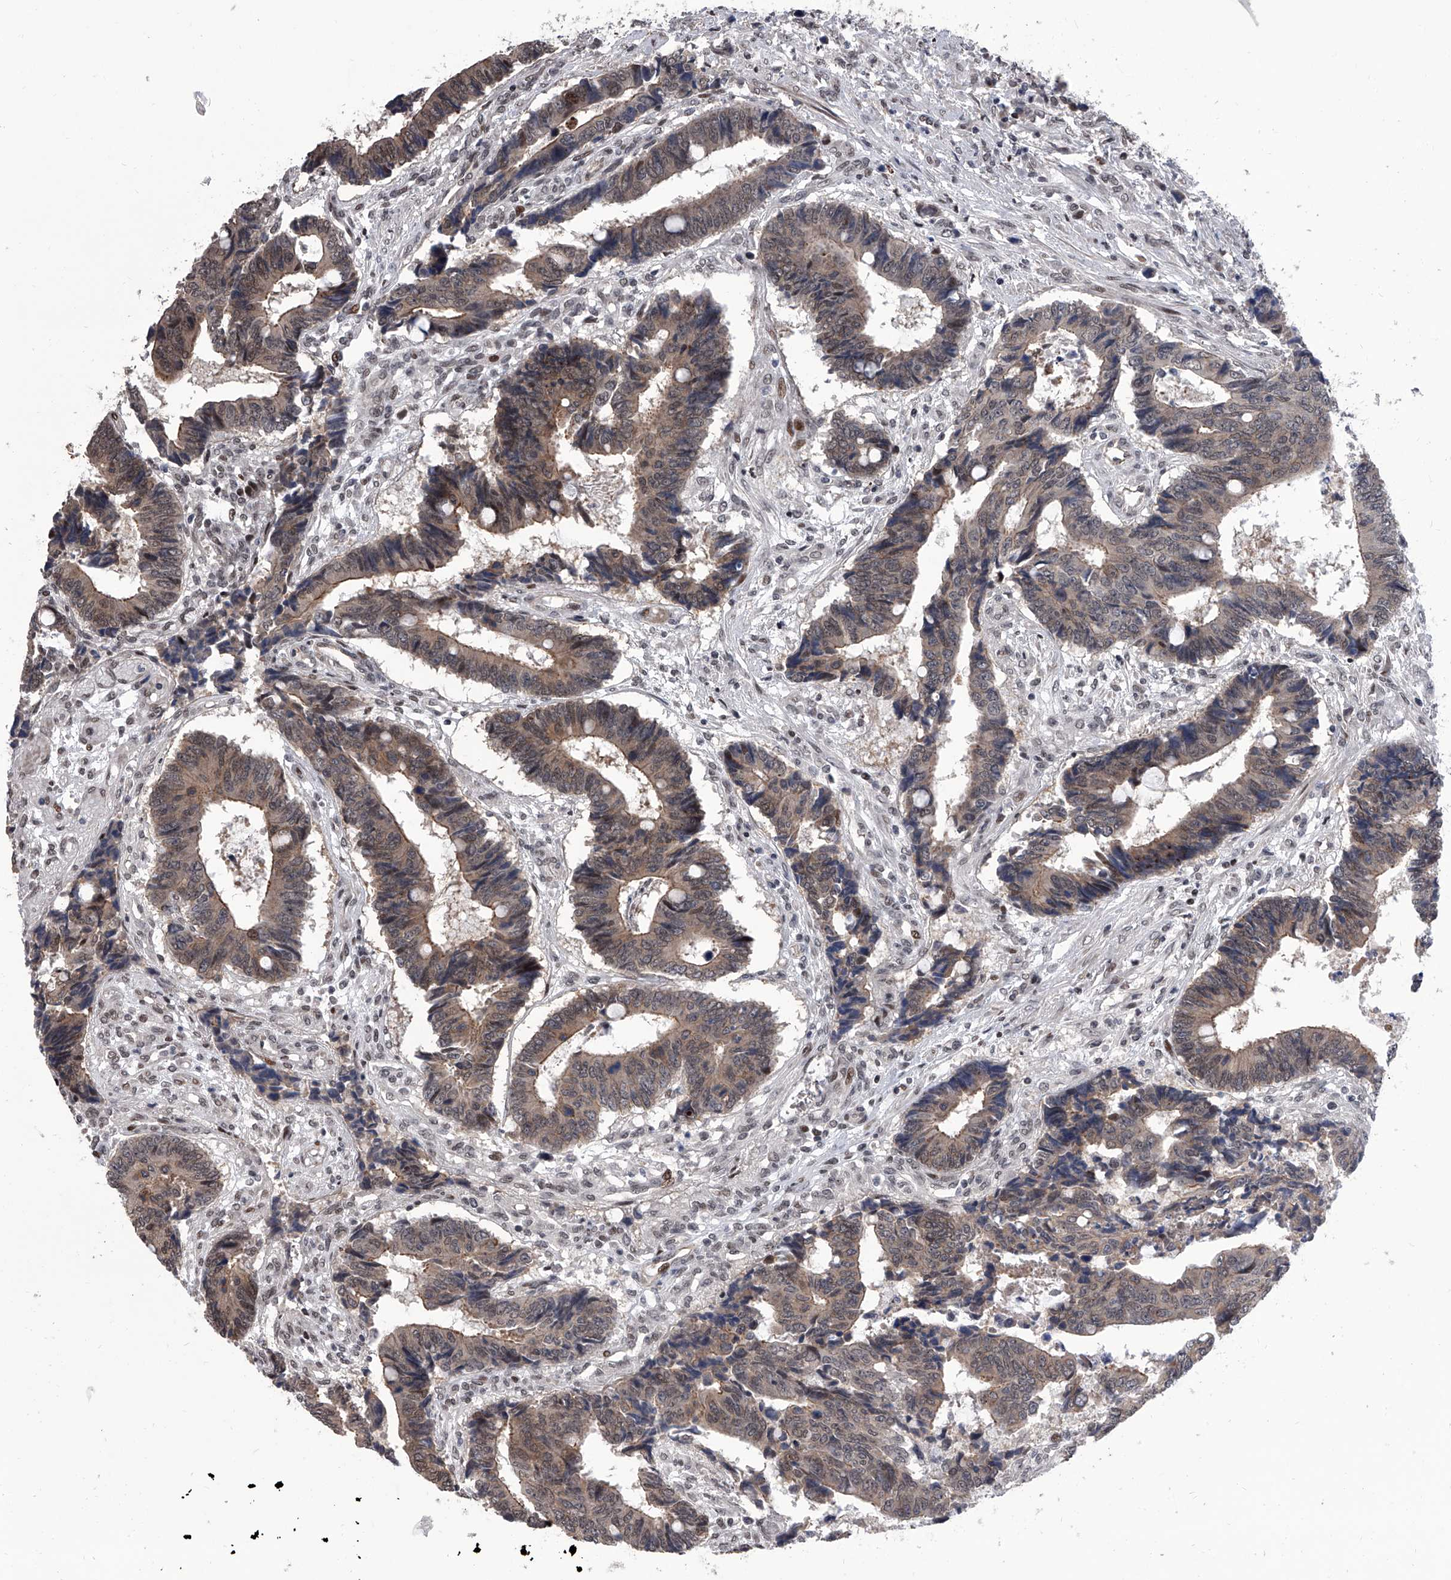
{"staining": {"intensity": "weak", "quantity": "25%-75%", "location": "cytoplasmic/membranous"}, "tissue": "colorectal cancer", "cell_type": "Tumor cells", "image_type": "cancer", "snomed": [{"axis": "morphology", "description": "Adenocarcinoma, NOS"}, {"axis": "topography", "description": "Rectum"}], "caption": "The photomicrograph reveals immunohistochemical staining of colorectal cancer (adenocarcinoma). There is weak cytoplasmic/membranous expression is identified in approximately 25%-75% of tumor cells.", "gene": "ZNF426", "patient": {"sex": "male", "age": 84}}